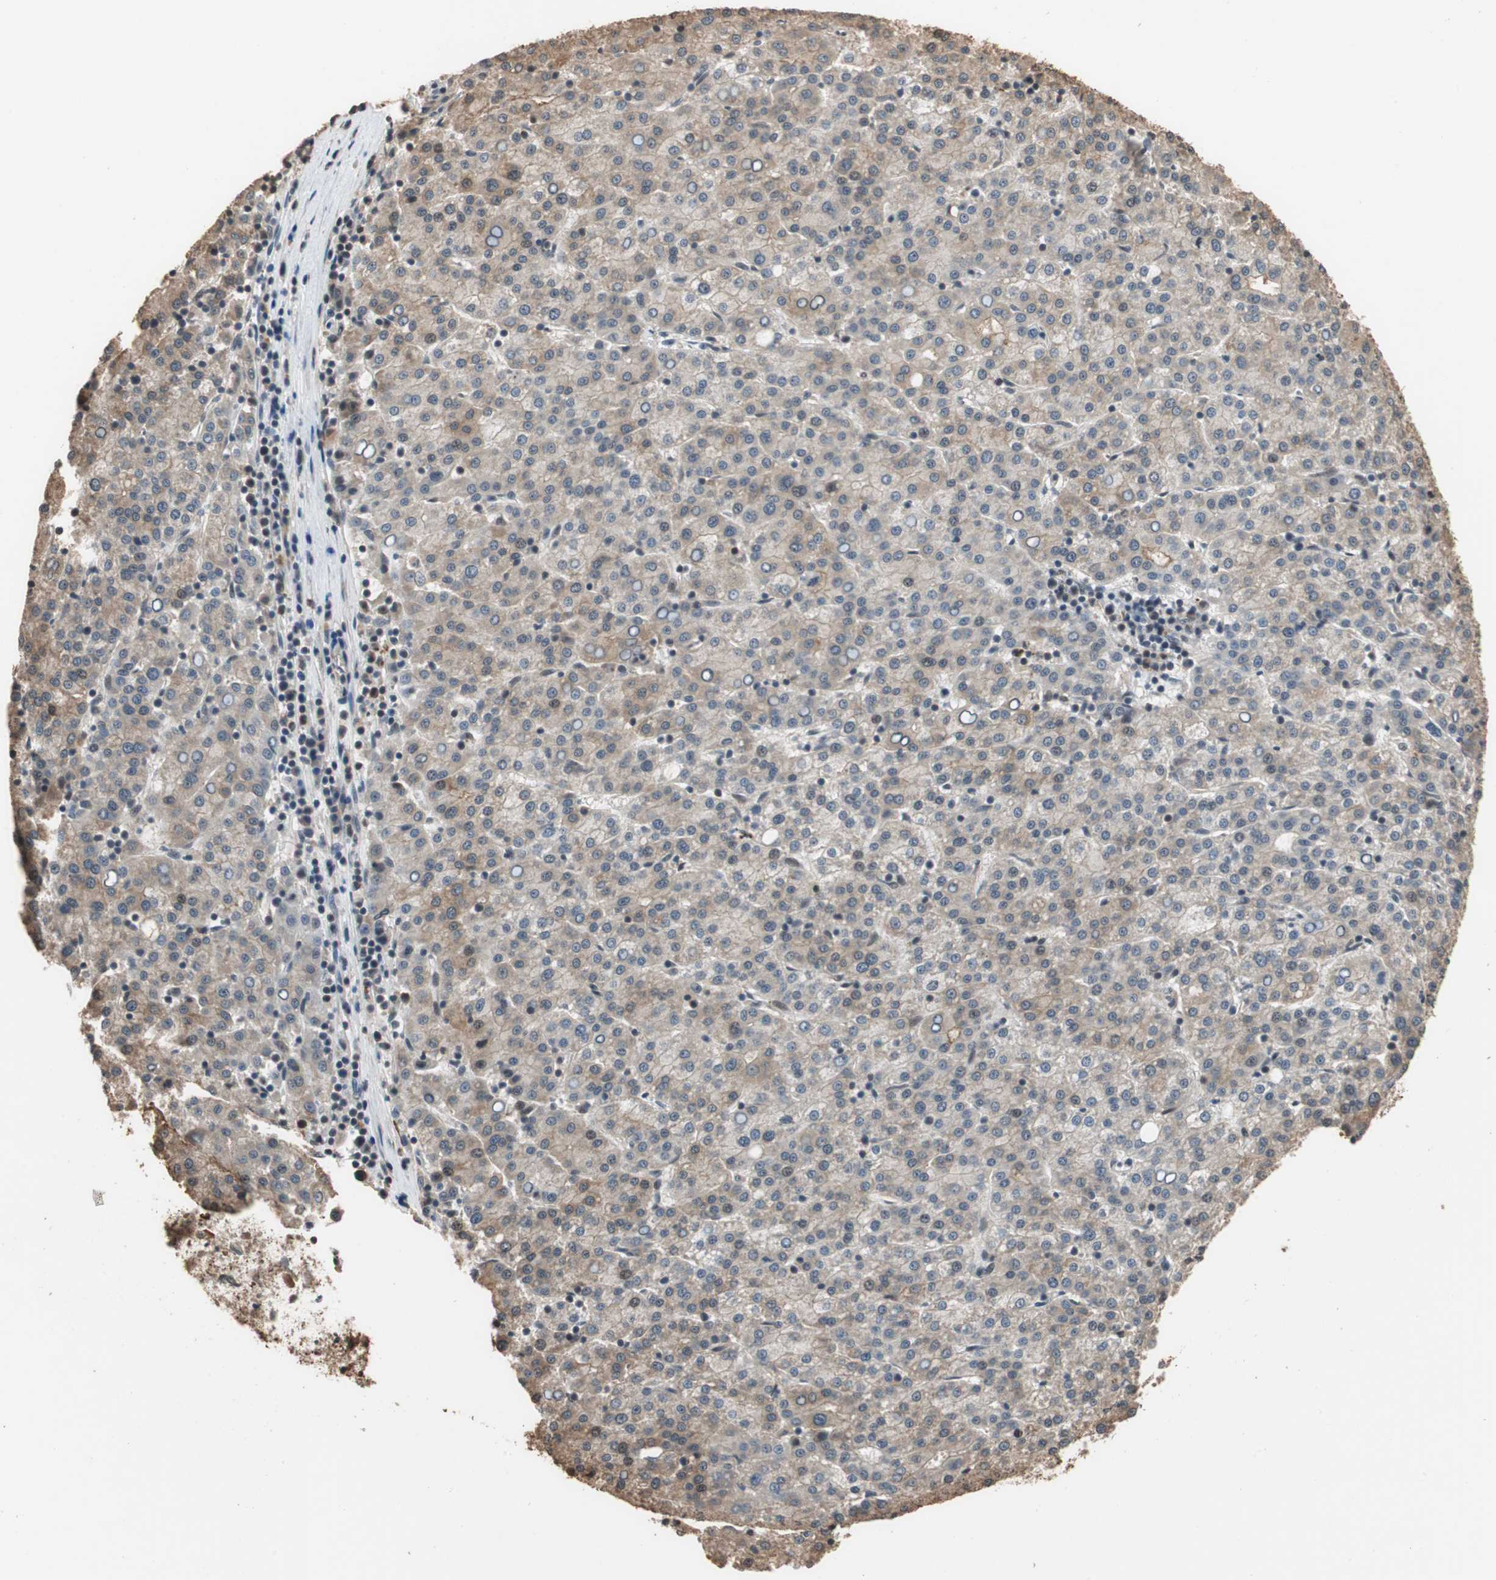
{"staining": {"intensity": "moderate", "quantity": ">75%", "location": "cytoplasmic/membranous"}, "tissue": "liver cancer", "cell_type": "Tumor cells", "image_type": "cancer", "snomed": [{"axis": "morphology", "description": "Carcinoma, Hepatocellular, NOS"}, {"axis": "topography", "description": "Liver"}], "caption": "The image shows staining of liver cancer, revealing moderate cytoplasmic/membranous protein expression (brown color) within tumor cells. The staining was performed using DAB (3,3'-diaminobenzidine), with brown indicating positive protein expression. Nuclei are stained blue with hematoxylin.", "gene": "CDC5L", "patient": {"sex": "female", "age": 58}}